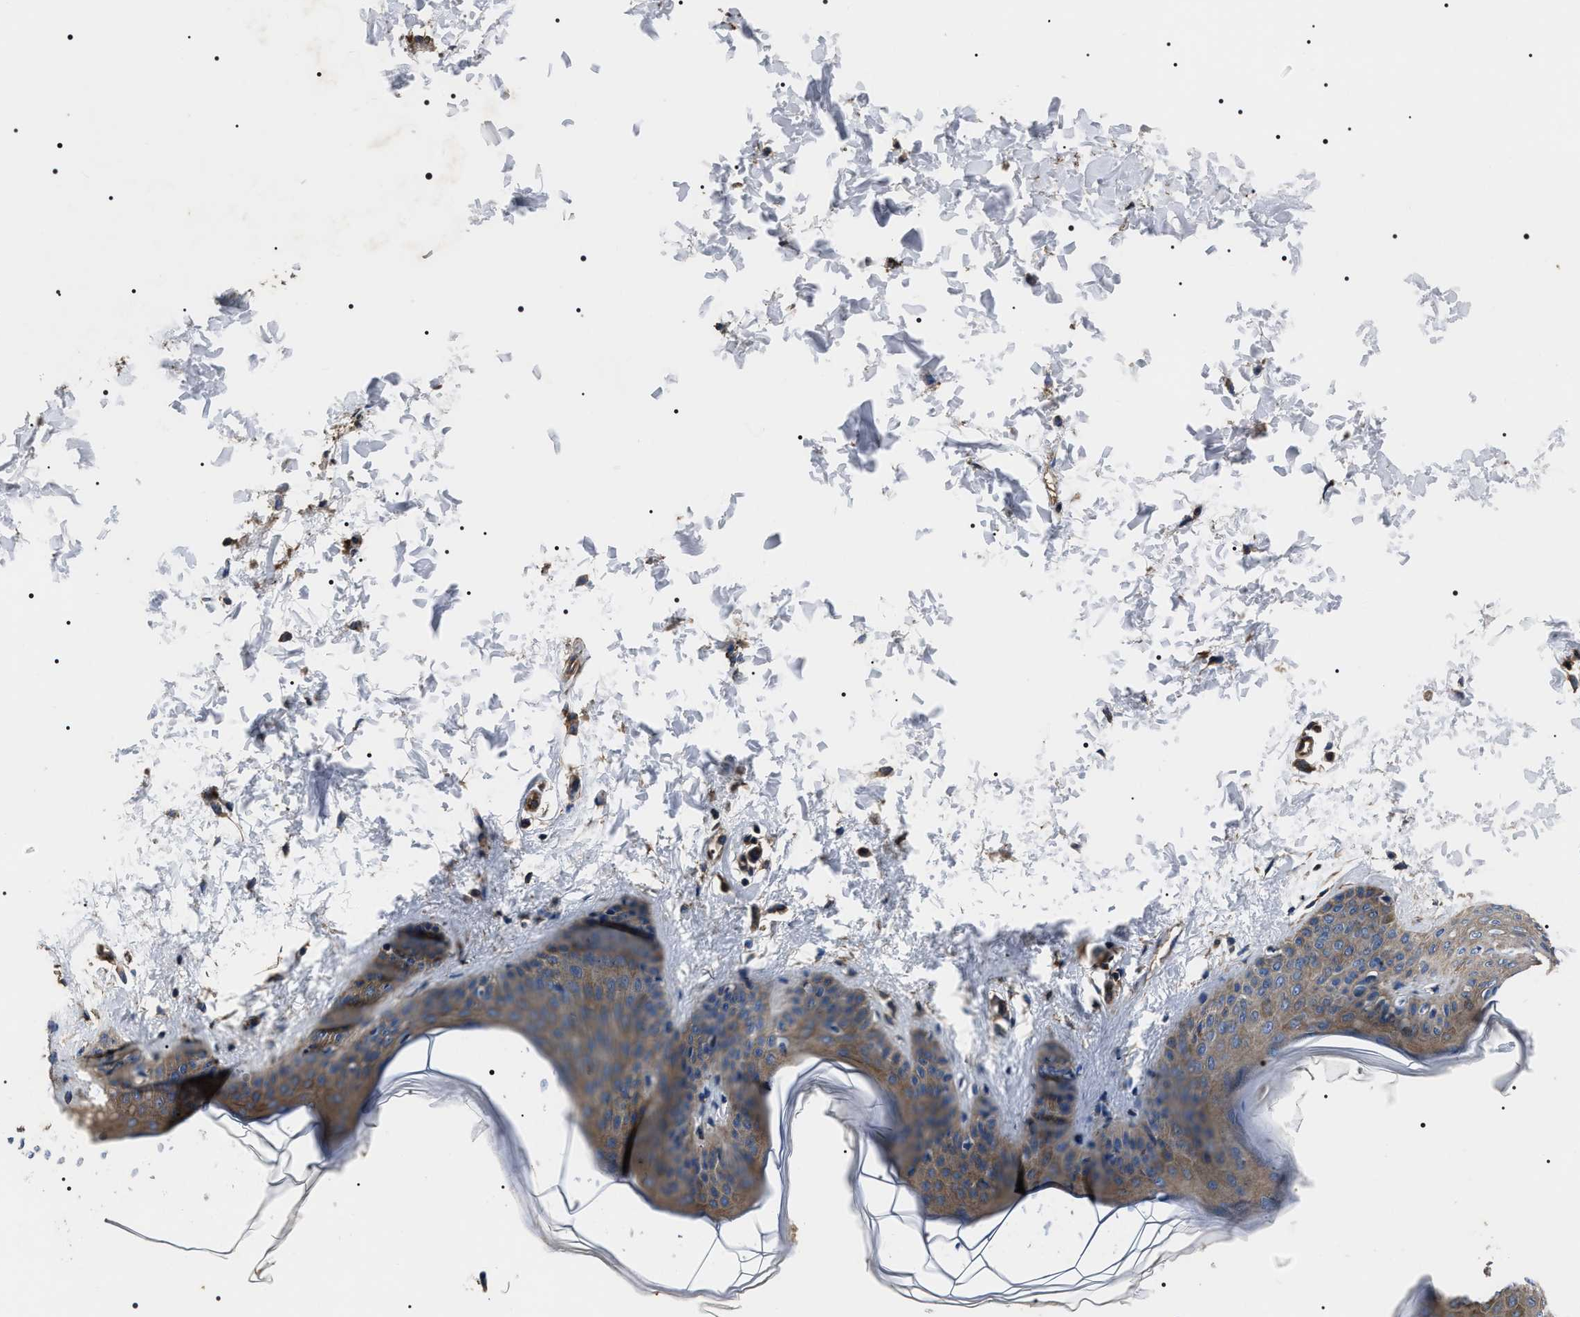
{"staining": {"intensity": "moderate", "quantity": ">75%", "location": "cytoplasmic/membranous"}, "tissue": "skin", "cell_type": "Fibroblasts", "image_type": "normal", "snomed": [{"axis": "morphology", "description": "Normal tissue, NOS"}, {"axis": "topography", "description": "Skin"}], "caption": "An immunohistochemistry (IHC) photomicrograph of benign tissue is shown. Protein staining in brown labels moderate cytoplasmic/membranous positivity in skin within fibroblasts.", "gene": "HSCB", "patient": {"sex": "female", "age": 17}}